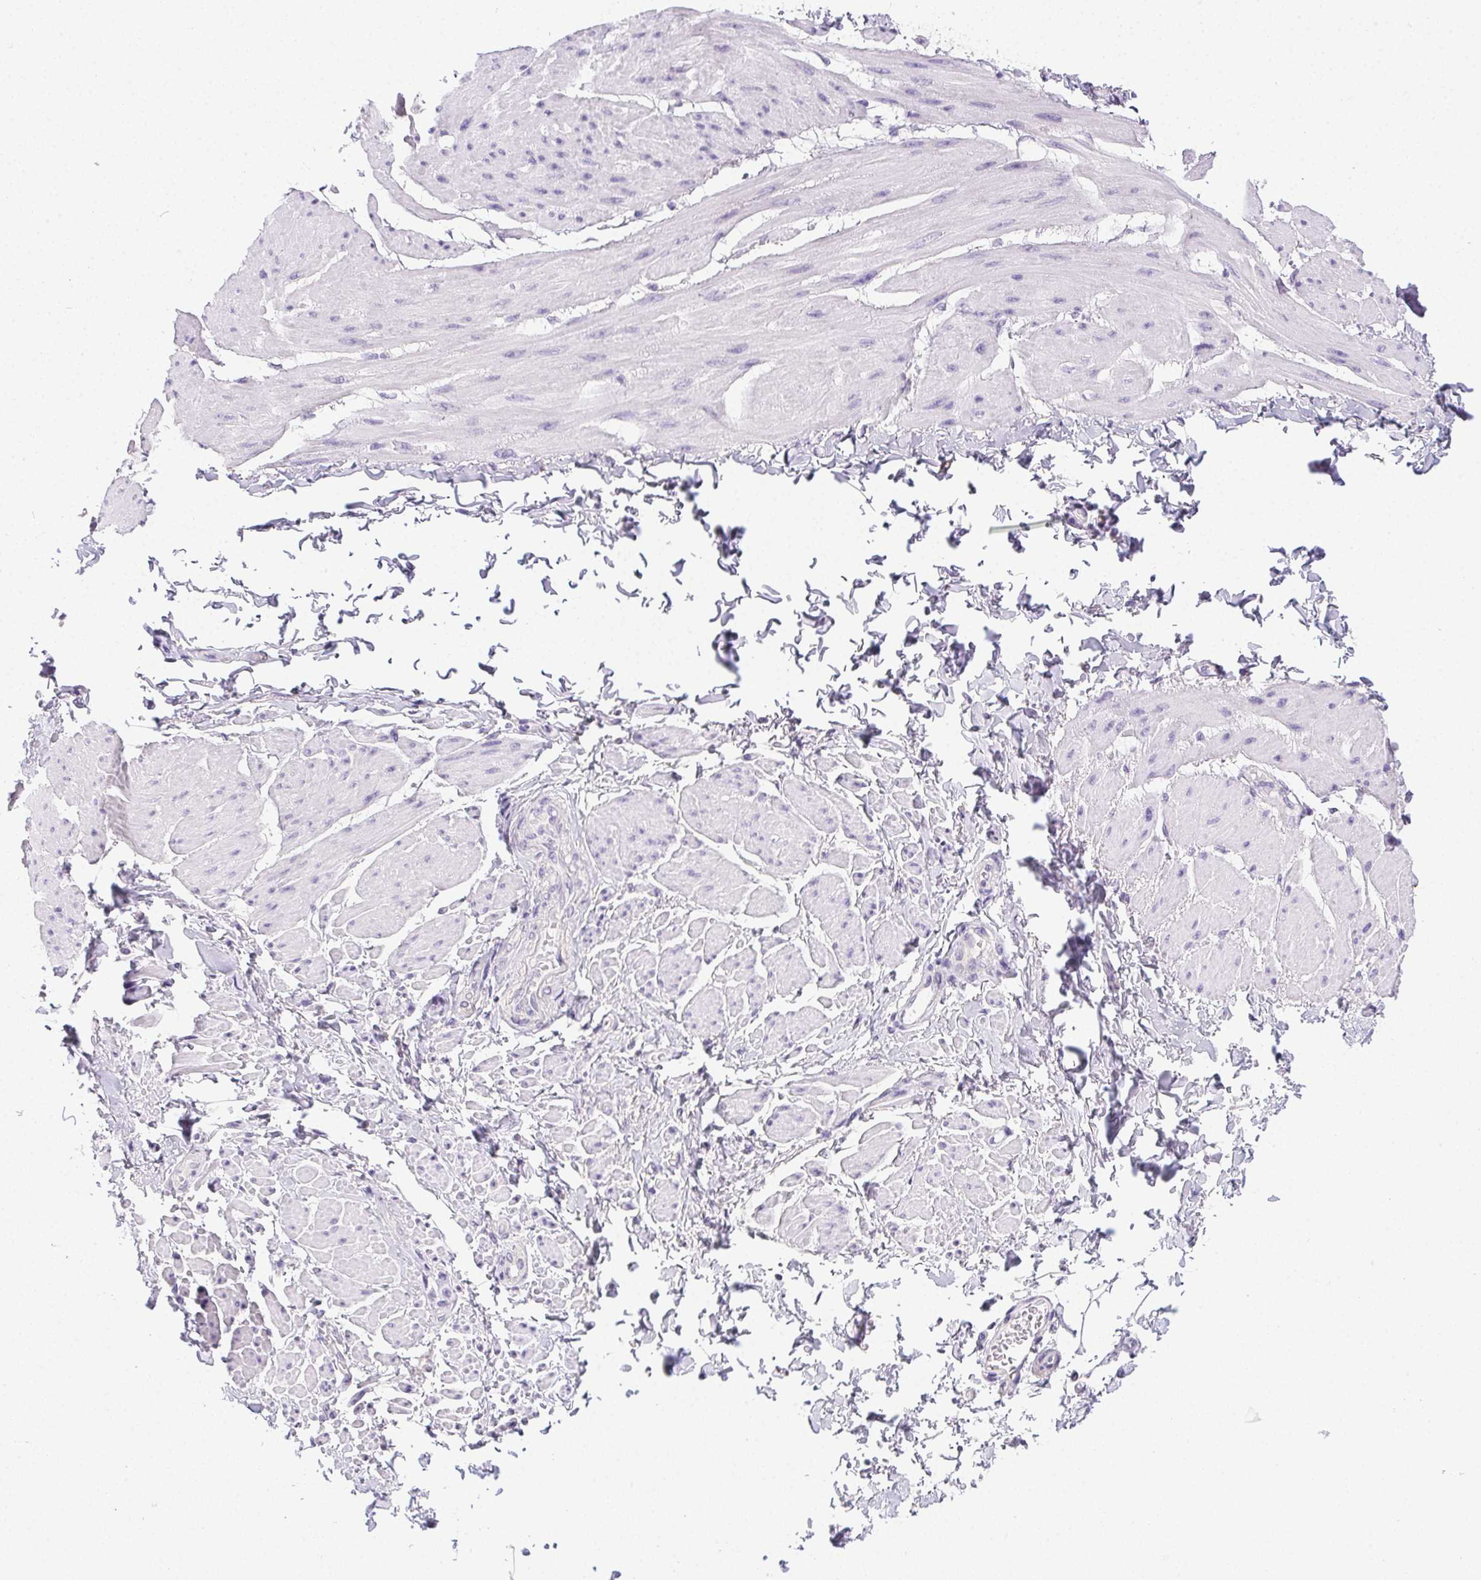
{"staining": {"intensity": "negative", "quantity": "none", "location": "none"}, "tissue": "adipose tissue", "cell_type": "Adipocytes", "image_type": "normal", "snomed": [{"axis": "morphology", "description": "Normal tissue, NOS"}, {"axis": "topography", "description": "Prostate"}, {"axis": "topography", "description": "Peripheral nerve tissue"}], "caption": "High magnification brightfield microscopy of benign adipose tissue stained with DAB (3,3'-diaminobenzidine) (brown) and counterstained with hematoxylin (blue): adipocytes show no significant expression. (DAB (3,3'-diaminobenzidine) immunohistochemistry (IHC) visualized using brightfield microscopy, high magnification).", "gene": "SLC17A7", "patient": {"sex": "male", "age": 55}}